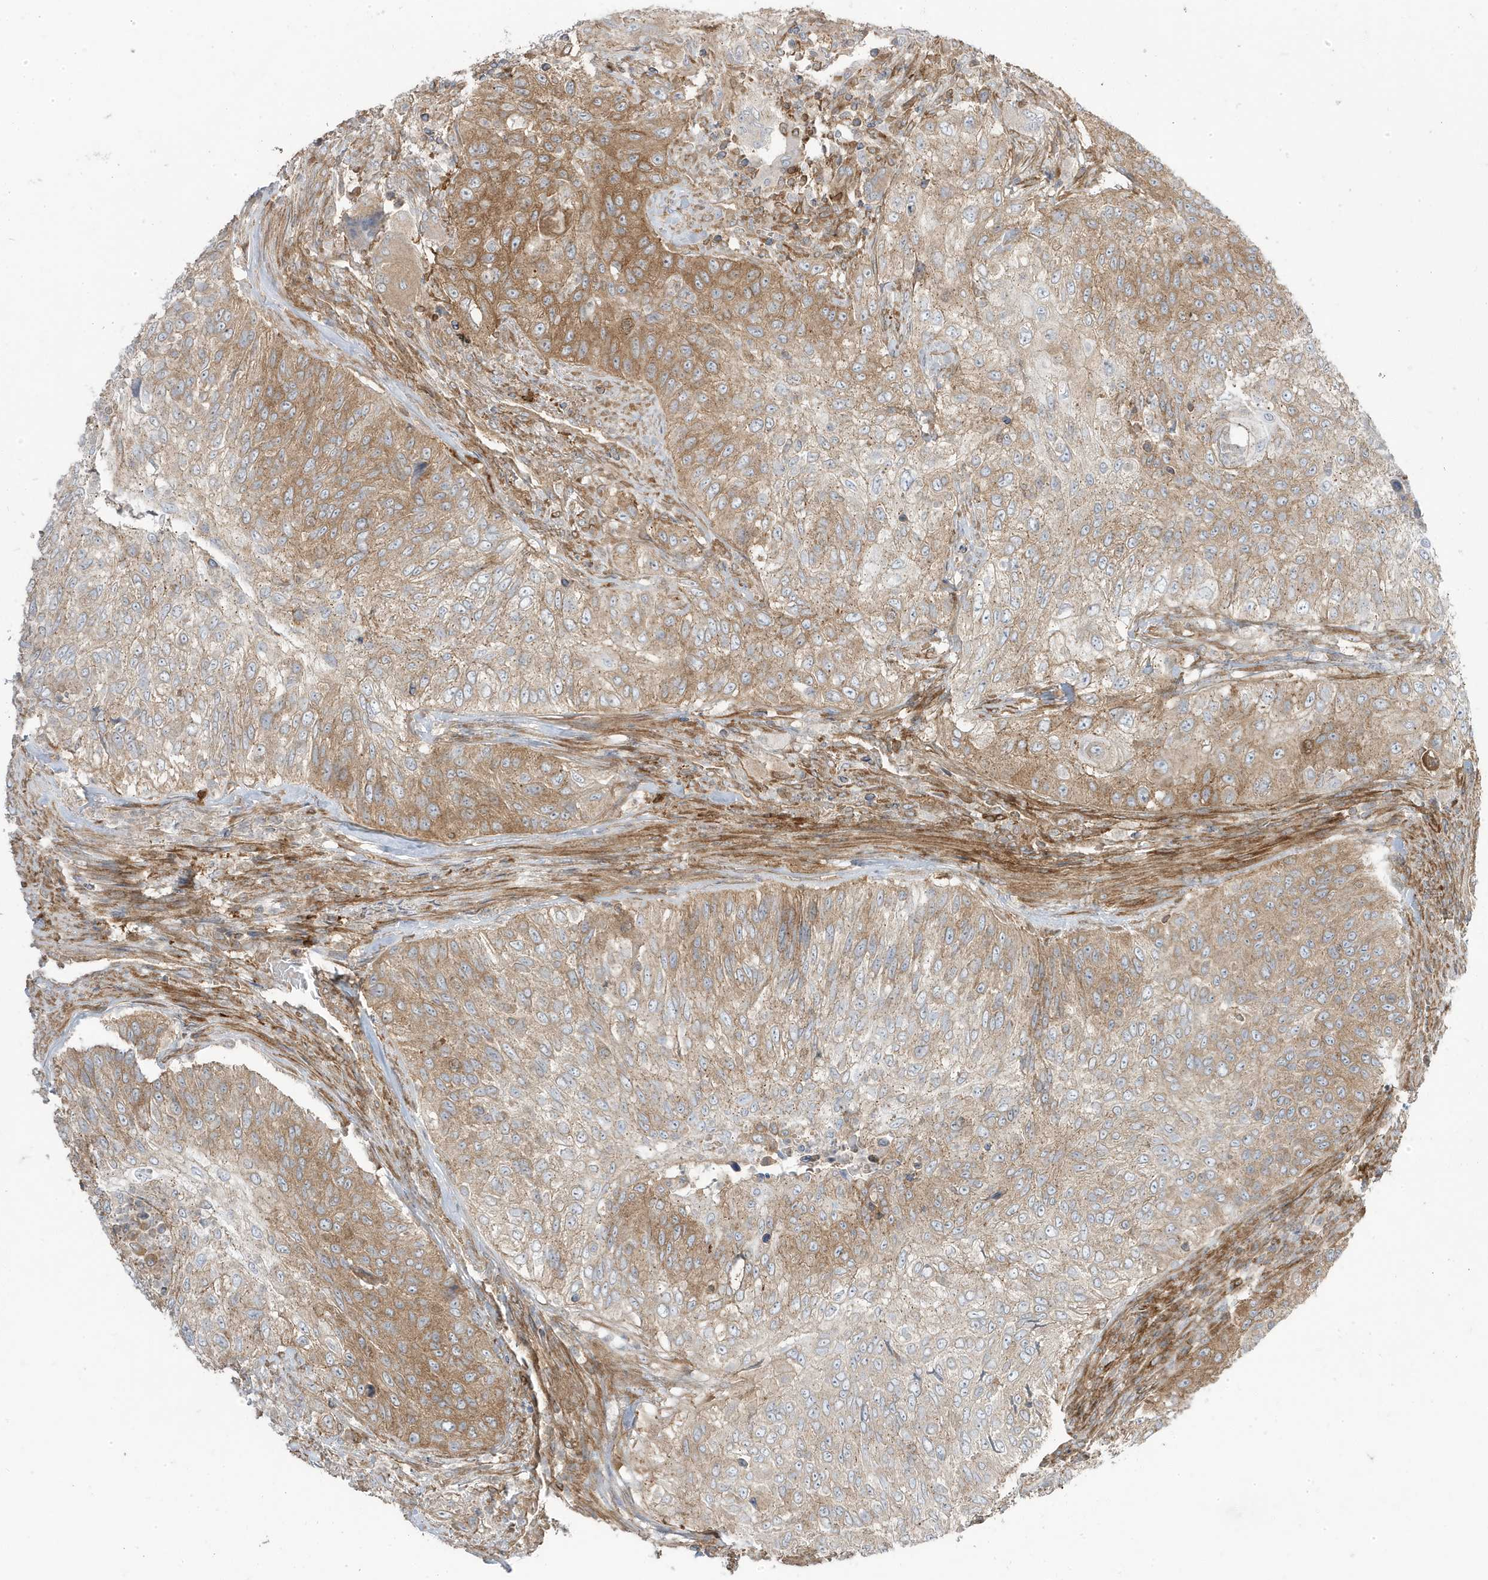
{"staining": {"intensity": "moderate", "quantity": "25%-75%", "location": "cytoplasmic/membranous"}, "tissue": "urothelial cancer", "cell_type": "Tumor cells", "image_type": "cancer", "snomed": [{"axis": "morphology", "description": "Urothelial carcinoma, High grade"}, {"axis": "topography", "description": "Urinary bladder"}], "caption": "Immunohistochemistry (DAB) staining of urothelial carcinoma (high-grade) shows moderate cytoplasmic/membranous protein expression in about 25%-75% of tumor cells.", "gene": "STAM", "patient": {"sex": "female", "age": 60}}